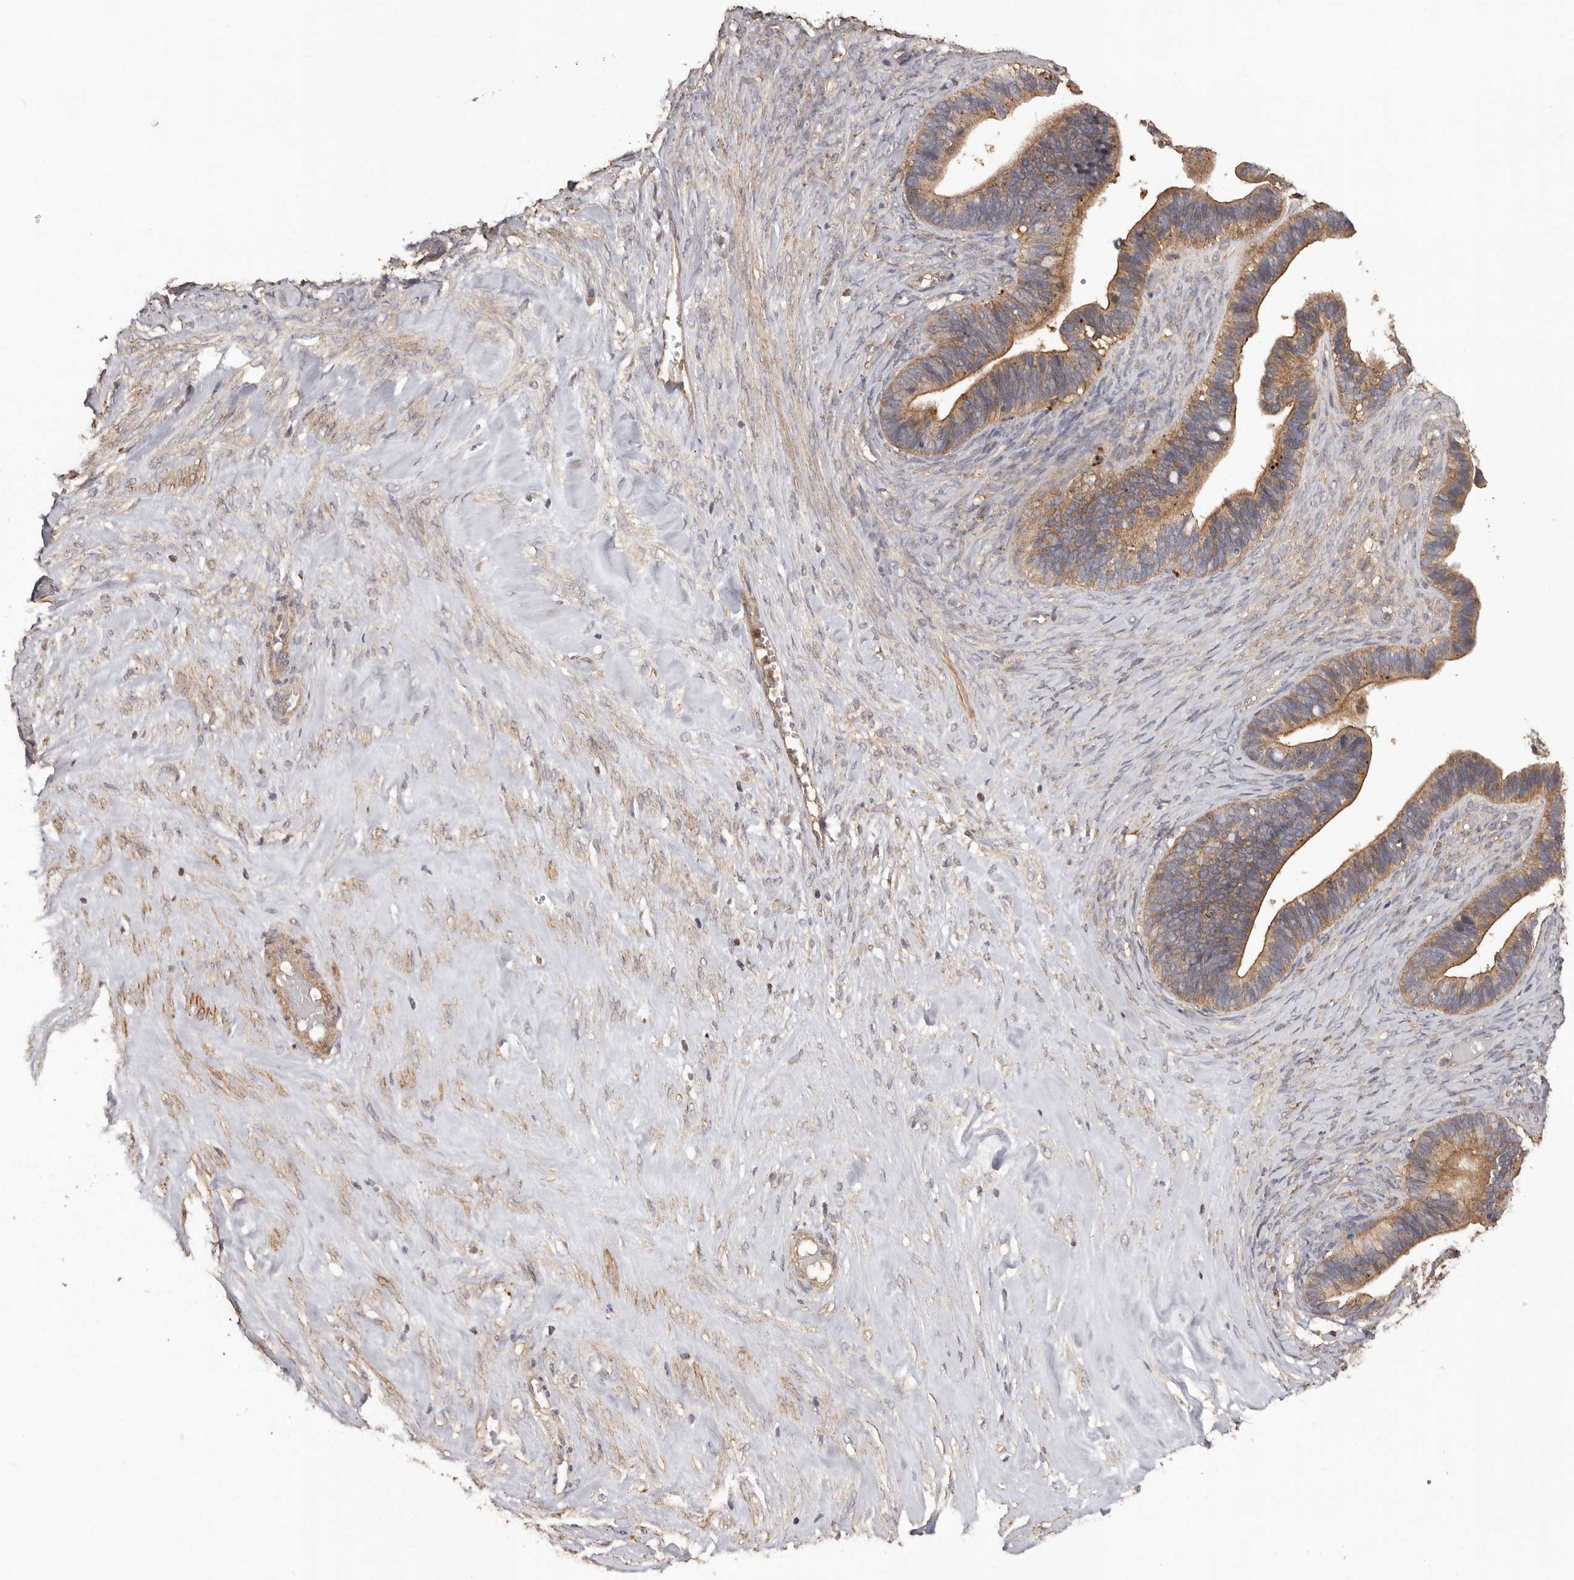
{"staining": {"intensity": "moderate", "quantity": ">75%", "location": "cytoplasmic/membranous"}, "tissue": "ovarian cancer", "cell_type": "Tumor cells", "image_type": "cancer", "snomed": [{"axis": "morphology", "description": "Cystadenocarcinoma, serous, NOS"}, {"axis": "topography", "description": "Ovary"}], "caption": "Human serous cystadenocarcinoma (ovarian) stained with a brown dye demonstrates moderate cytoplasmic/membranous positive staining in about >75% of tumor cells.", "gene": "RWDD1", "patient": {"sex": "female", "age": 56}}